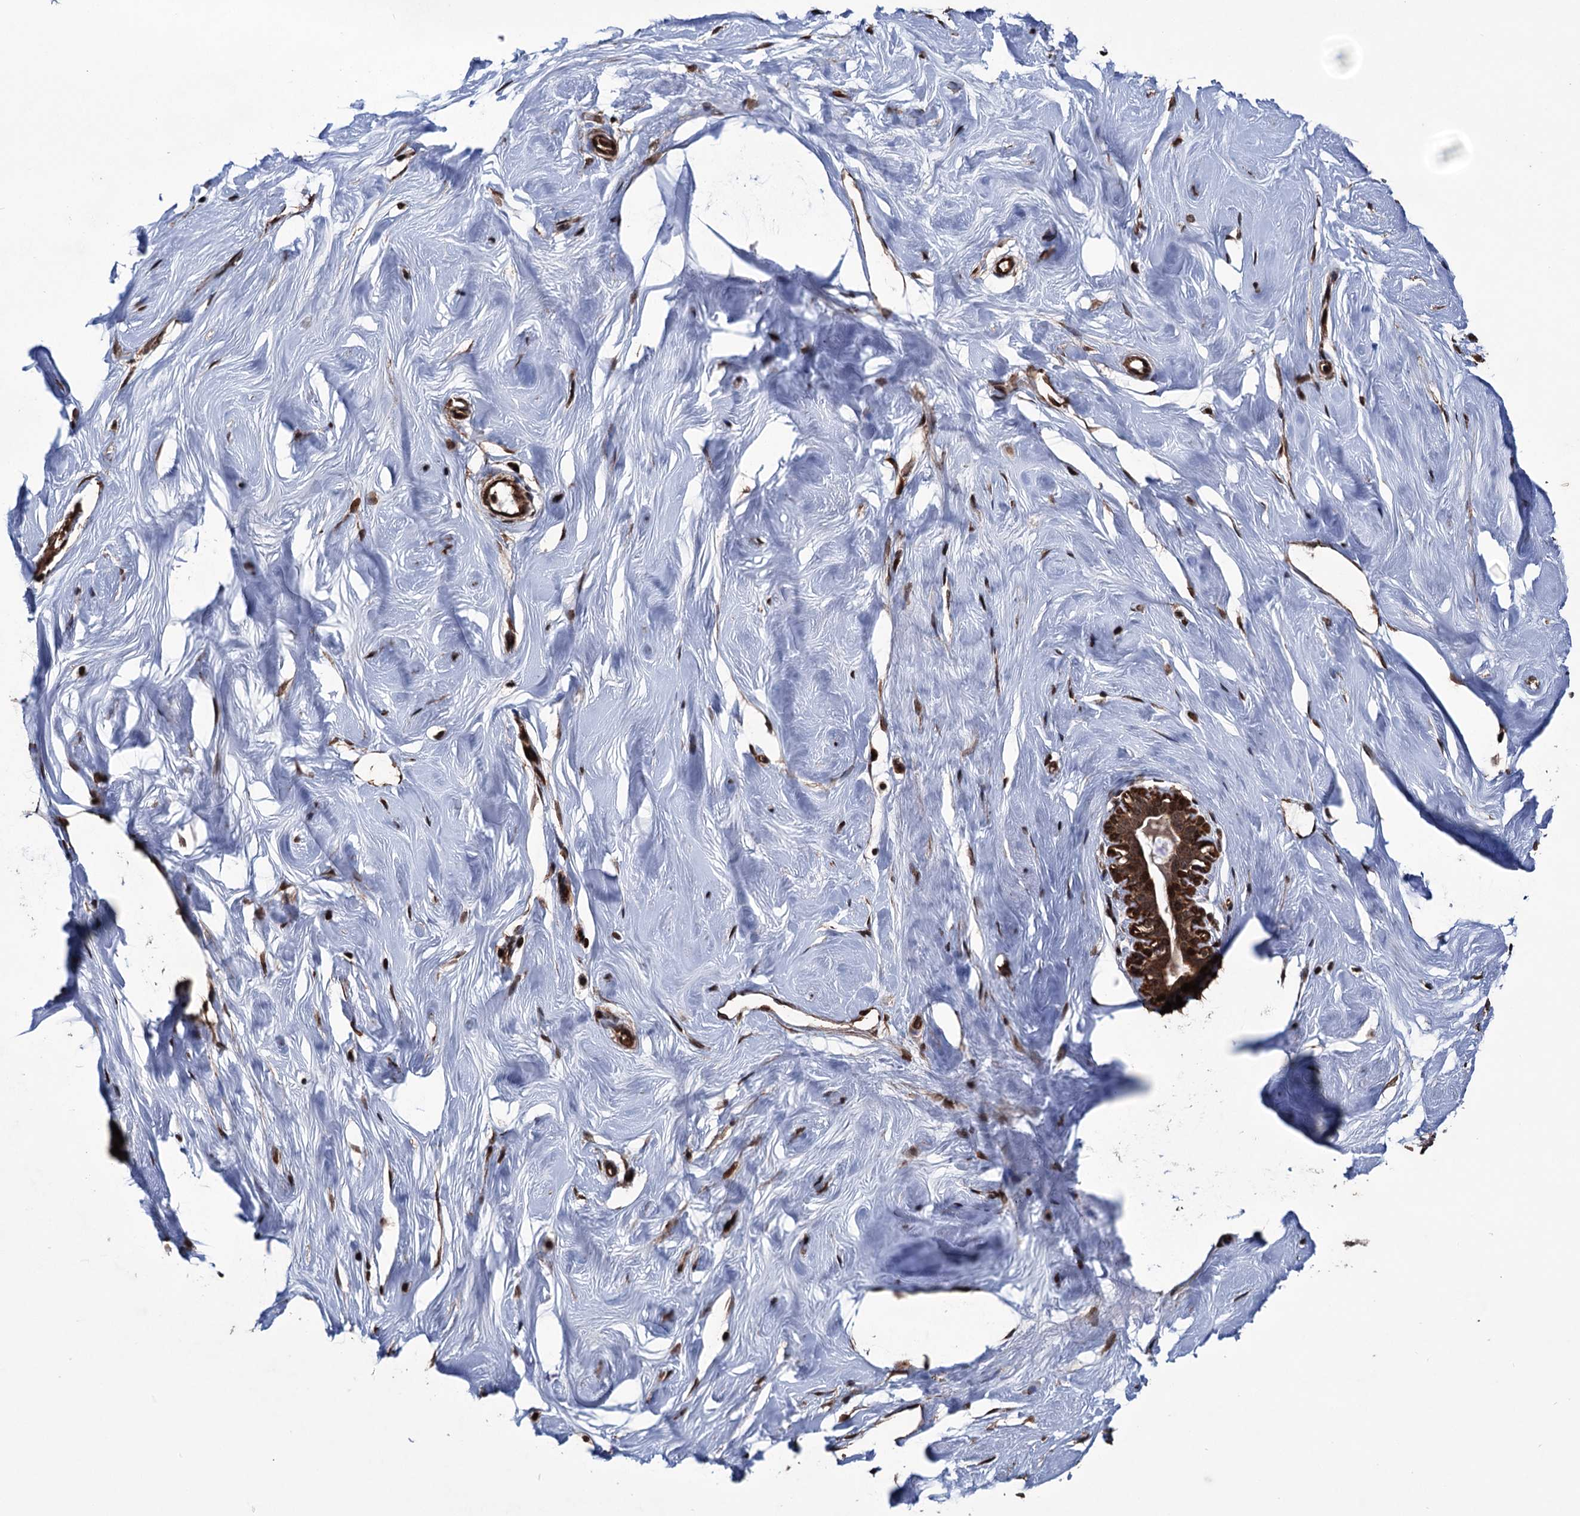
{"staining": {"intensity": "strong", "quantity": ">75%", "location": "cytoplasmic/membranous,nuclear"}, "tissue": "breast", "cell_type": "Adipocytes", "image_type": "normal", "snomed": [{"axis": "morphology", "description": "Normal tissue, NOS"}, {"axis": "morphology", "description": "Adenoma, NOS"}, {"axis": "topography", "description": "Breast"}], "caption": "IHC staining of benign breast, which exhibits high levels of strong cytoplasmic/membranous,nuclear expression in about >75% of adipocytes indicating strong cytoplasmic/membranous,nuclear protein positivity. The staining was performed using DAB (3,3'-diaminobenzidine) (brown) for protein detection and nuclei were counterstained in hematoxylin (blue).", "gene": "EYA4", "patient": {"sex": "female", "age": 23}}